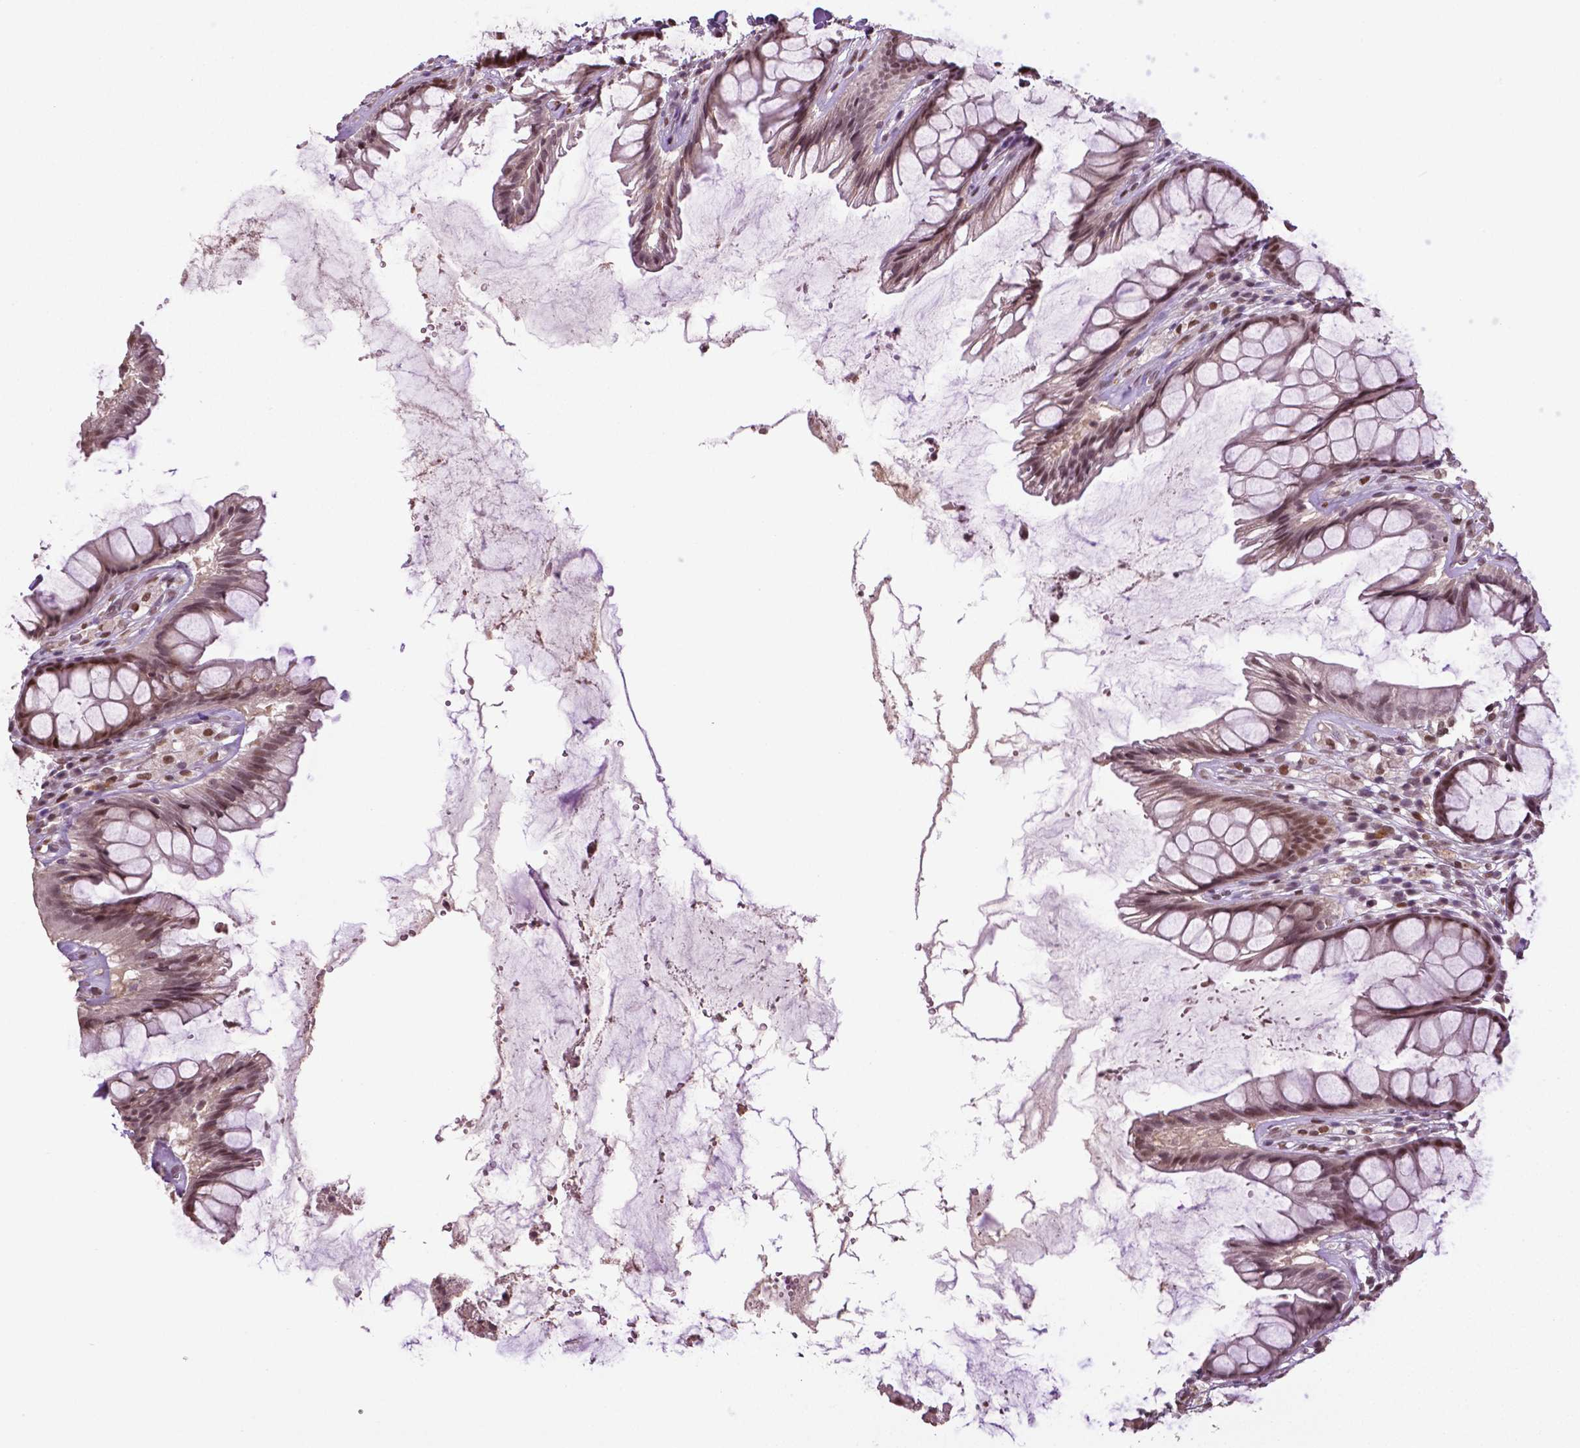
{"staining": {"intensity": "moderate", "quantity": ">75%", "location": "nuclear"}, "tissue": "rectum", "cell_type": "Glandular cells", "image_type": "normal", "snomed": [{"axis": "morphology", "description": "Normal tissue, NOS"}, {"axis": "topography", "description": "Rectum"}], "caption": "Immunohistochemistry (IHC) of normal human rectum shows medium levels of moderate nuclear positivity in about >75% of glandular cells.", "gene": "DLX5", "patient": {"sex": "male", "age": 72}}